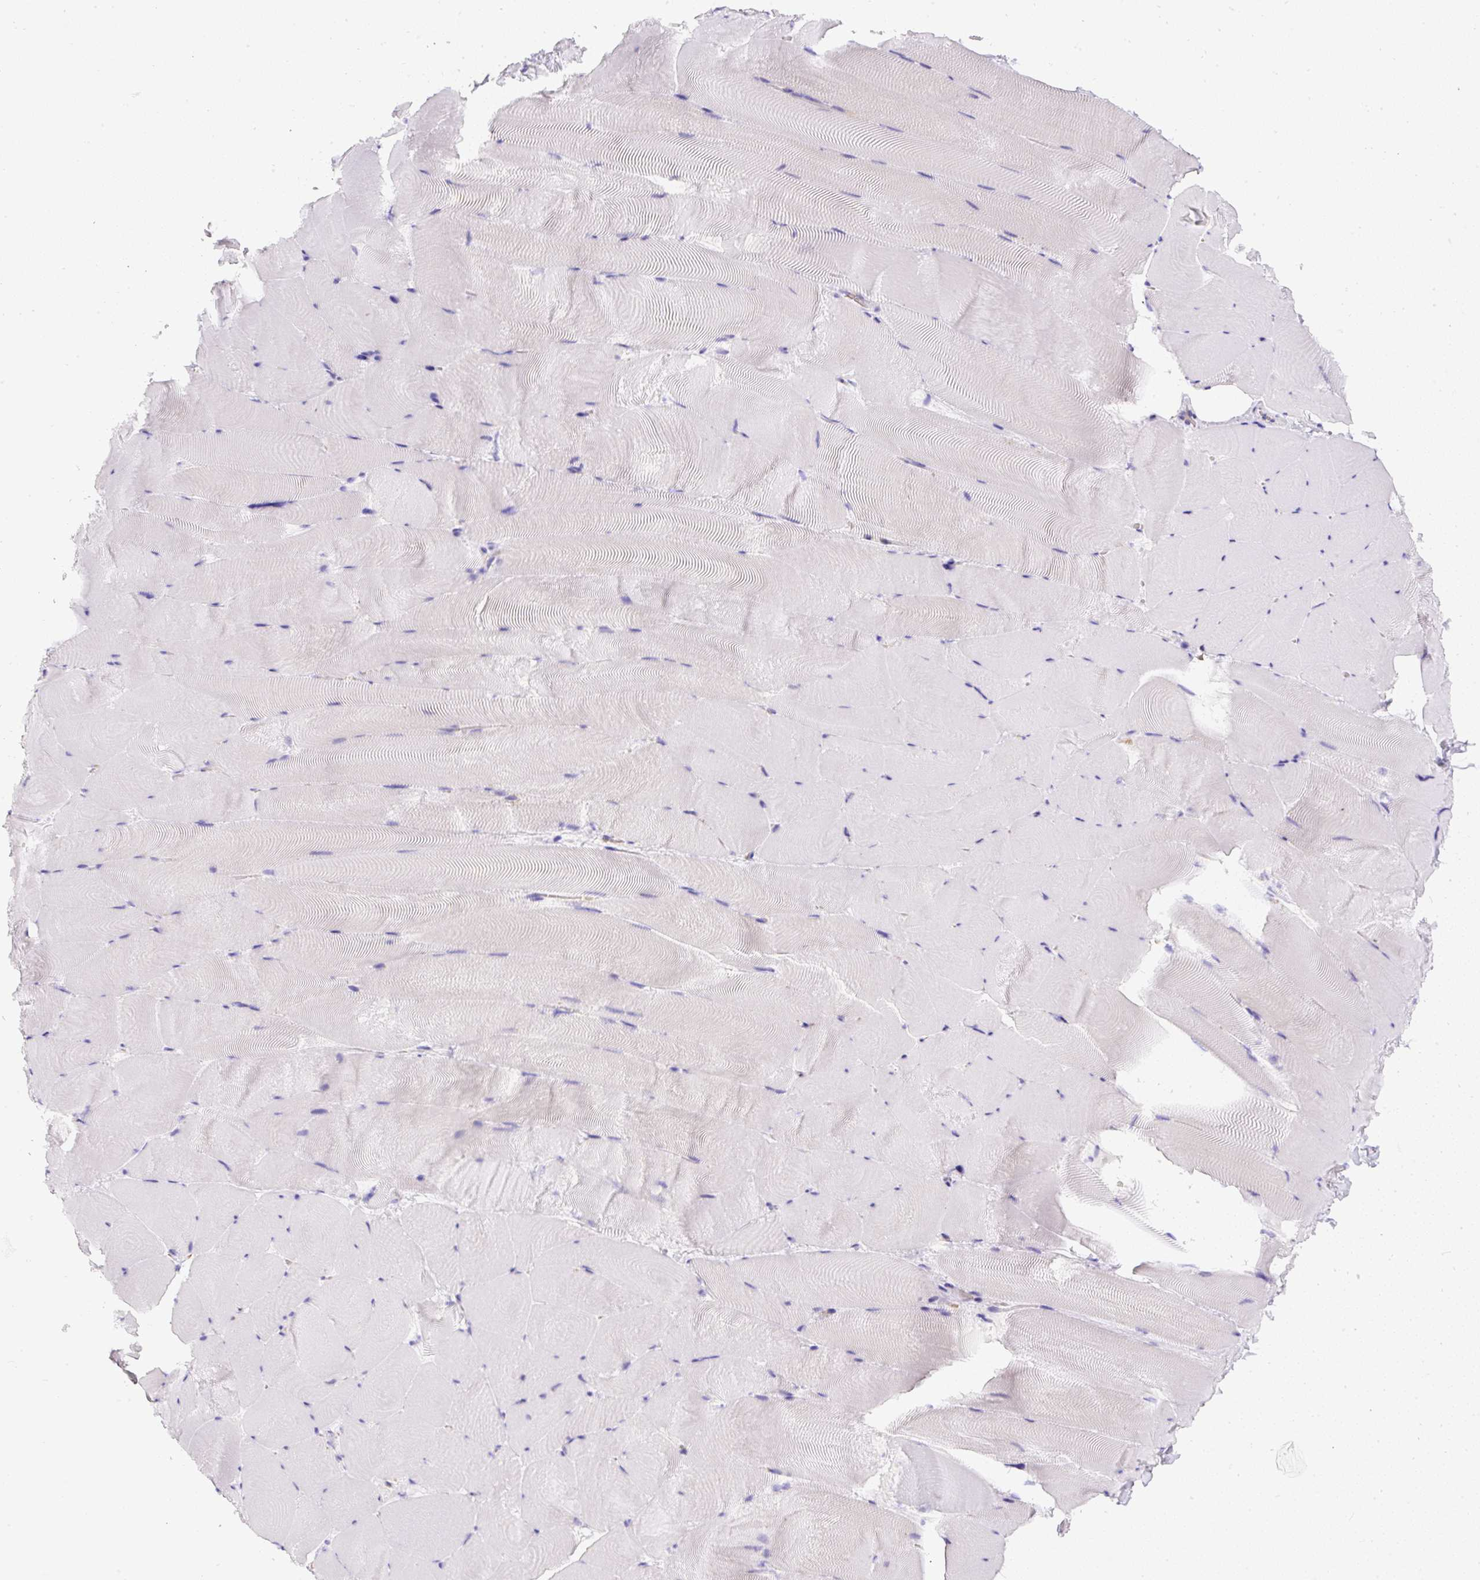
{"staining": {"intensity": "negative", "quantity": "none", "location": "none"}, "tissue": "skeletal muscle", "cell_type": "Myocytes", "image_type": "normal", "snomed": [{"axis": "morphology", "description": "Normal tissue, NOS"}, {"axis": "topography", "description": "Skeletal muscle"}], "caption": "IHC histopathology image of normal human skeletal muscle stained for a protein (brown), which shows no staining in myocytes. (DAB IHC, high magnification).", "gene": "FAM228B", "patient": {"sex": "female", "age": 64}}